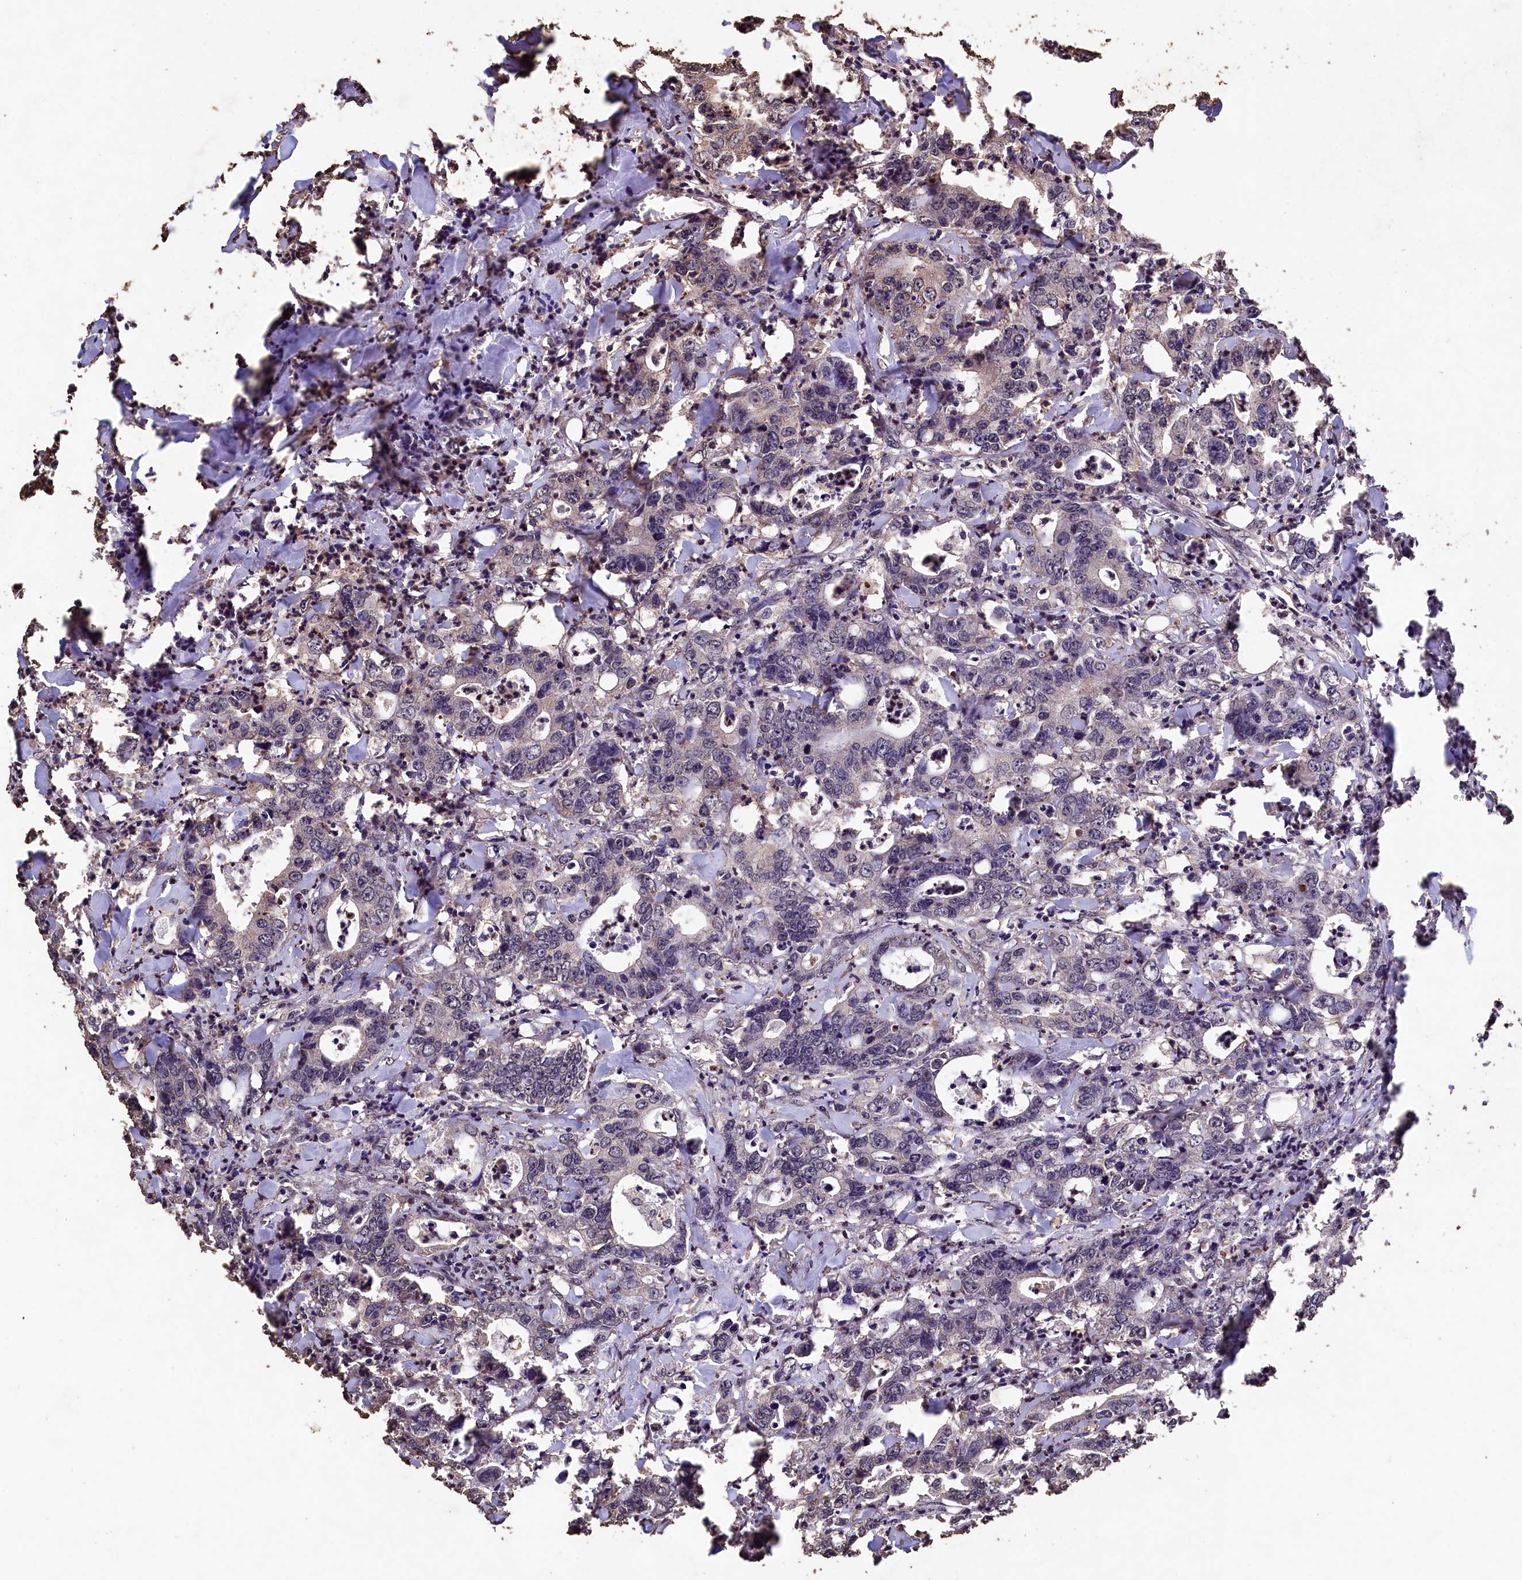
{"staining": {"intensity": "negative", "quantity": "none", "location": "none"}, "tissue": "colorectal cancer", "cell_type": "Tumor cells", "image_type": "cancer", "snomed": [{"axis": "morphology", "description": "Adenocarcinoma, NOS"}, {"axis": "topography", "description": "Colon"}], "caption": "Image shows no significant protein staining in tumor cells of adenocarcinoma (colorectal). (Stains: DAB immunohistochemistry (IHC) with hematoxylin counter stain, Microscopy: brightfield microscopy at high magnification).", "gene": "CEP57L1", "patient": {"sex": "female", "age": 75}}